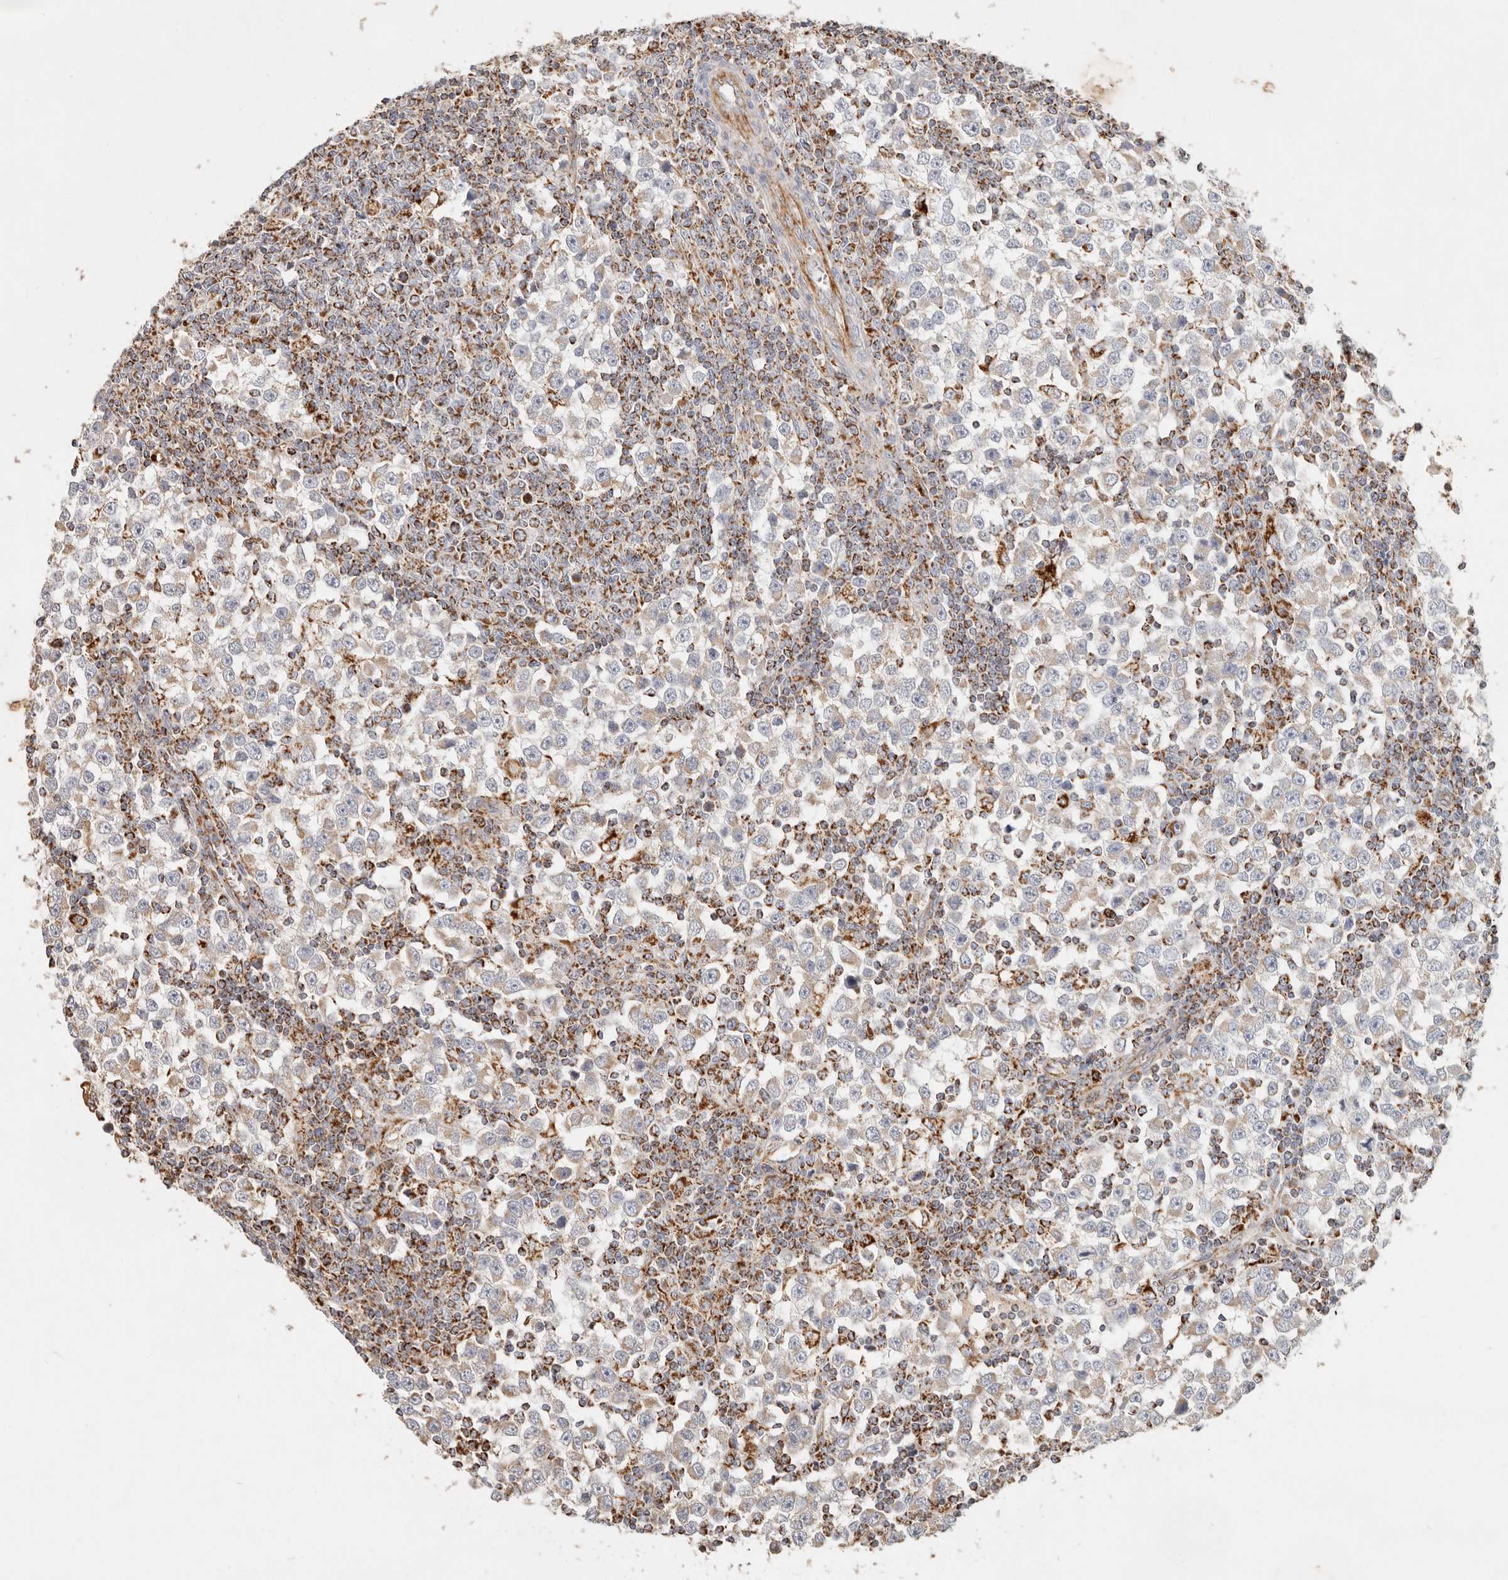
{"staining": {"intensity": "negative", "quantity": "none", "location": "none"}, "tissue": "testis cancer", "cell_type": "Tumor cells", "image_type": "cancer", "snomed": [{"axis": "morphology", "description": "Seminoma, NOS"}, {"axis": "topography", "description": "Testis"}], "caption": "An image of testis seminoma stained for a protein demonstrates no brown staining in tumor cells.", "gene": "ARHGEF10L", "patient": {"sex": "male", "age": 65}}